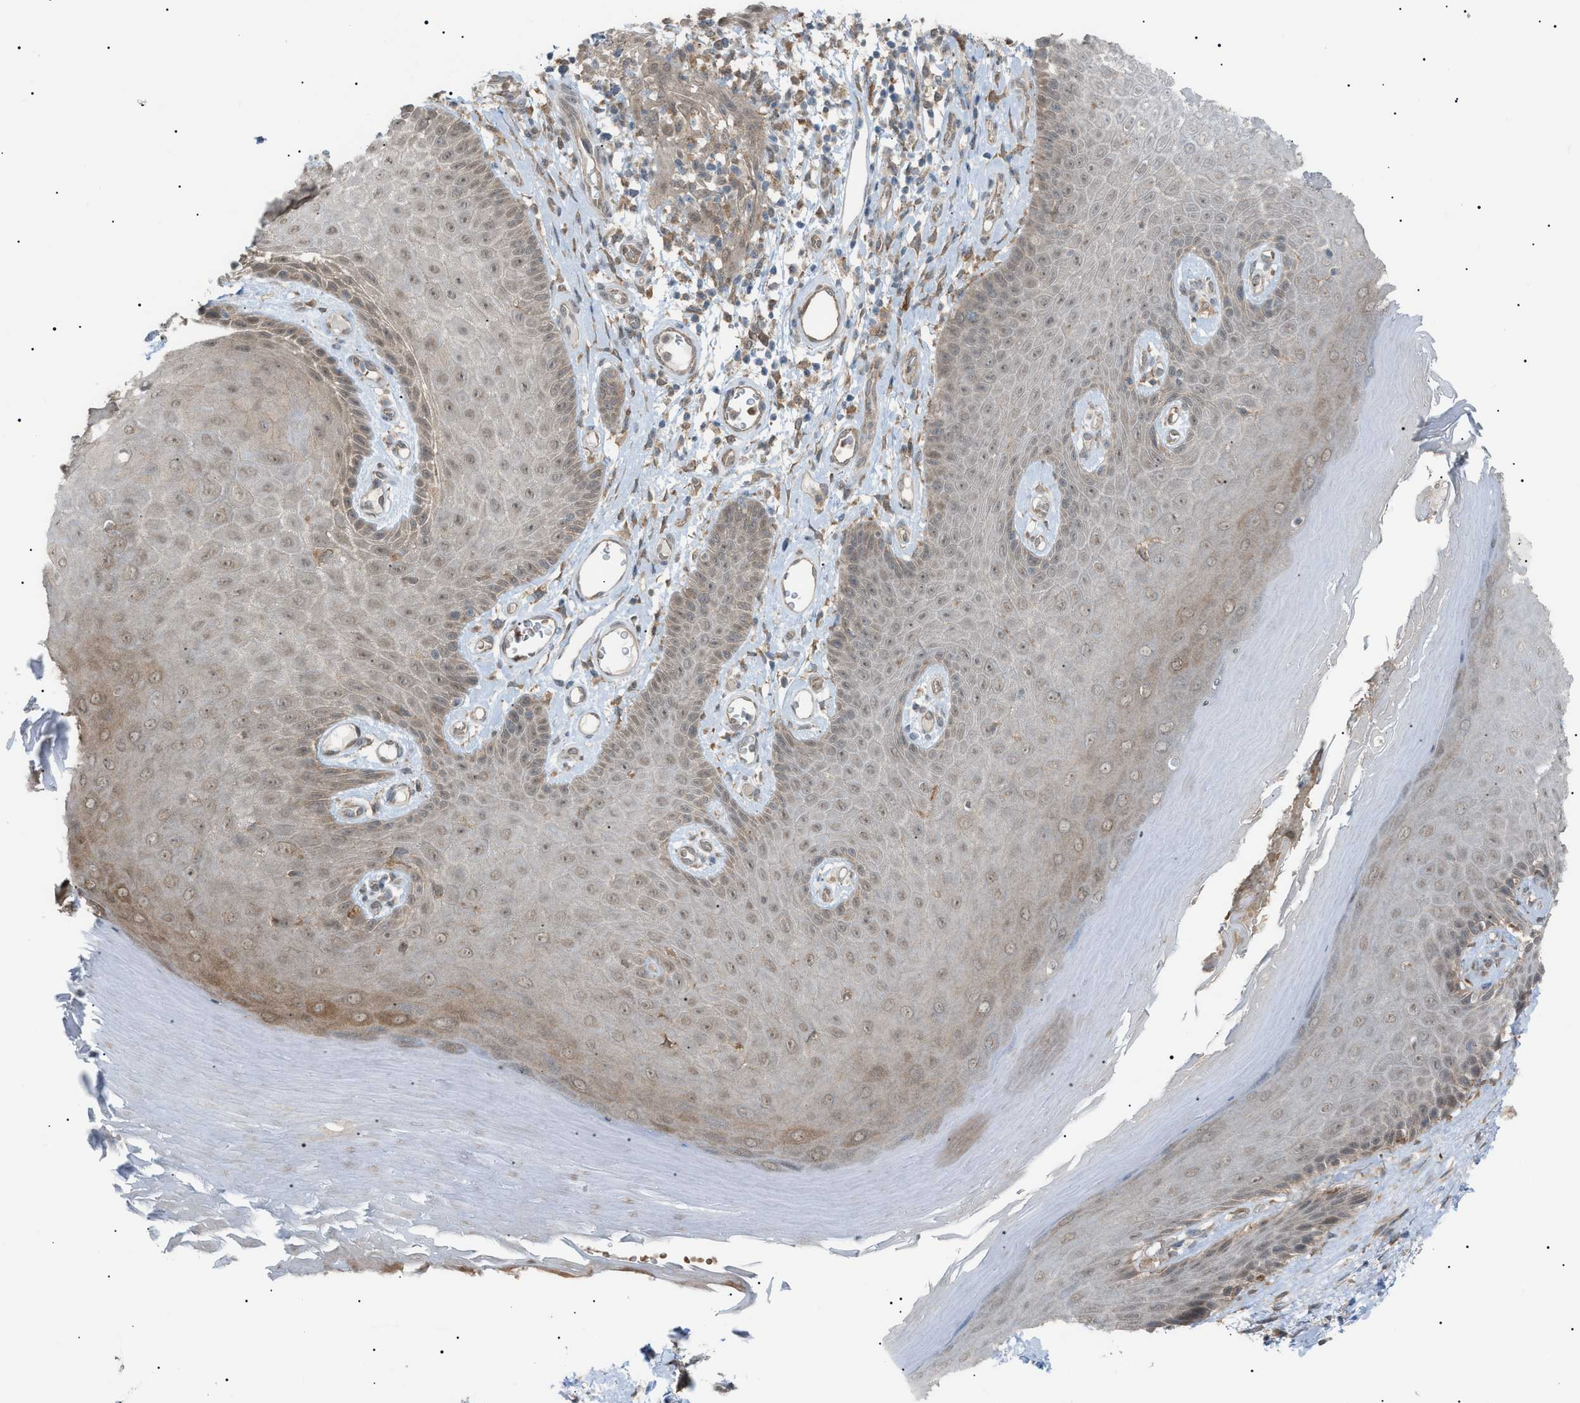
{"staining": {"intensity": "weak", "quantity": "25%-75%", "location": "cytoplasmic/membranous"}, "tissue": "skin", "cell_type": "Epidermal cells", "image_type": "normal", "snomed": [{"axis": "morphology", "description": "Normal tissue, NOS"}, {"axis": "topography", "description": "Vulva"}], "caption": "A micrograph of human skin stained for a protein shows weak cytoplasmic/membranous brown staining in epidermal cells. The staining was performed using DAB to visualize the protein expression in brown, while the nuclei were stained in blue with hematoxylin (Magnification: 20x).", "gene": "LPIN2", "patient": {"sex": "female", "age": 73}}